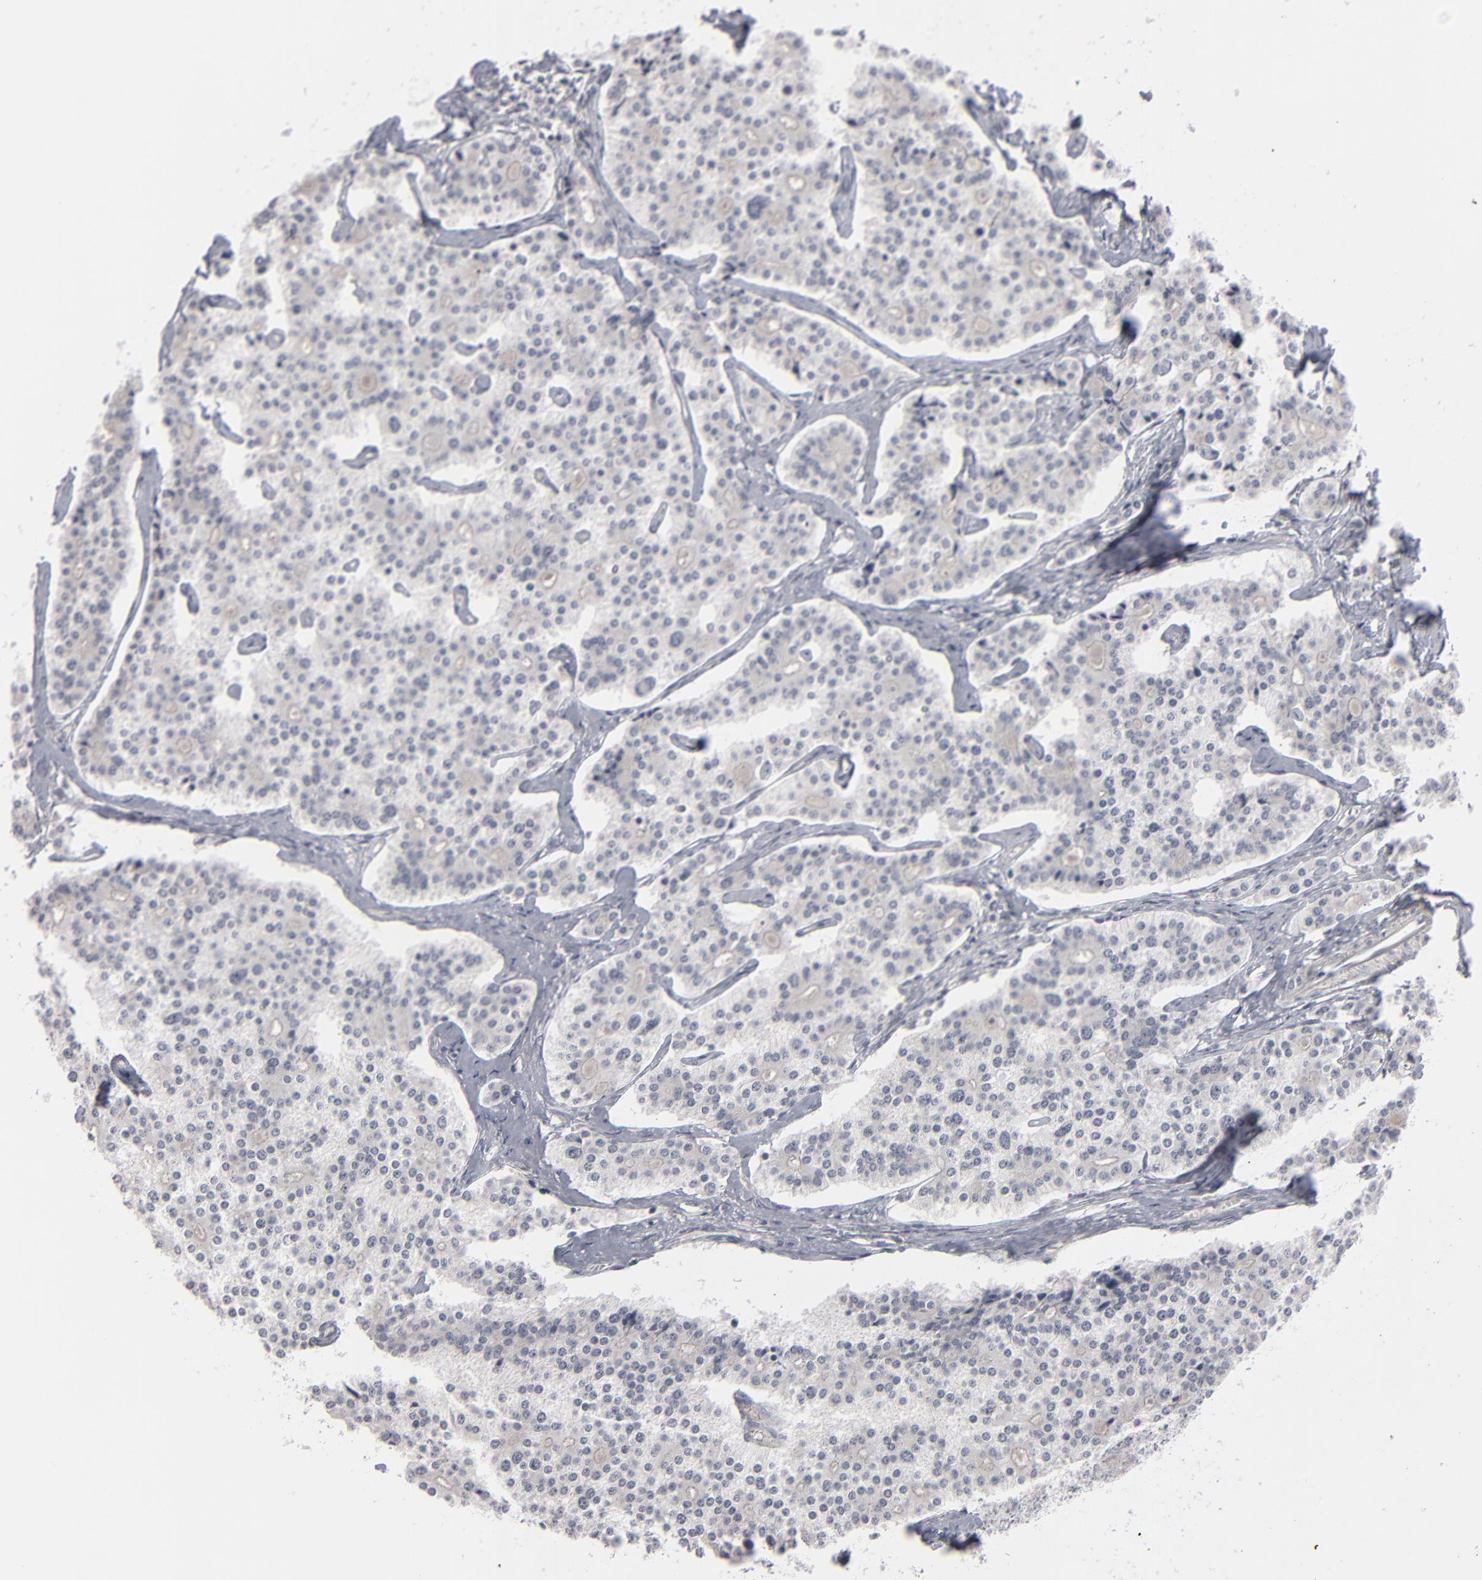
{"staining": {"intensity": "negative", "quantity": "none", "location": "none"}, "tissue": "carcinoid", "cell_type": "Tumor cells", "image_type": "cancer", "snomed": [{"axis": "morphology", "description": "Carcinoid, malignant, NOS"}, {"axis": "topography", "description": "Small intestine"}], "caption": "The histopathology image displays no significant expression in tumor cells of carcinoid (malignant).", "gene": "KIAA1210", "patient": {"sex": "male", "age": 63}}